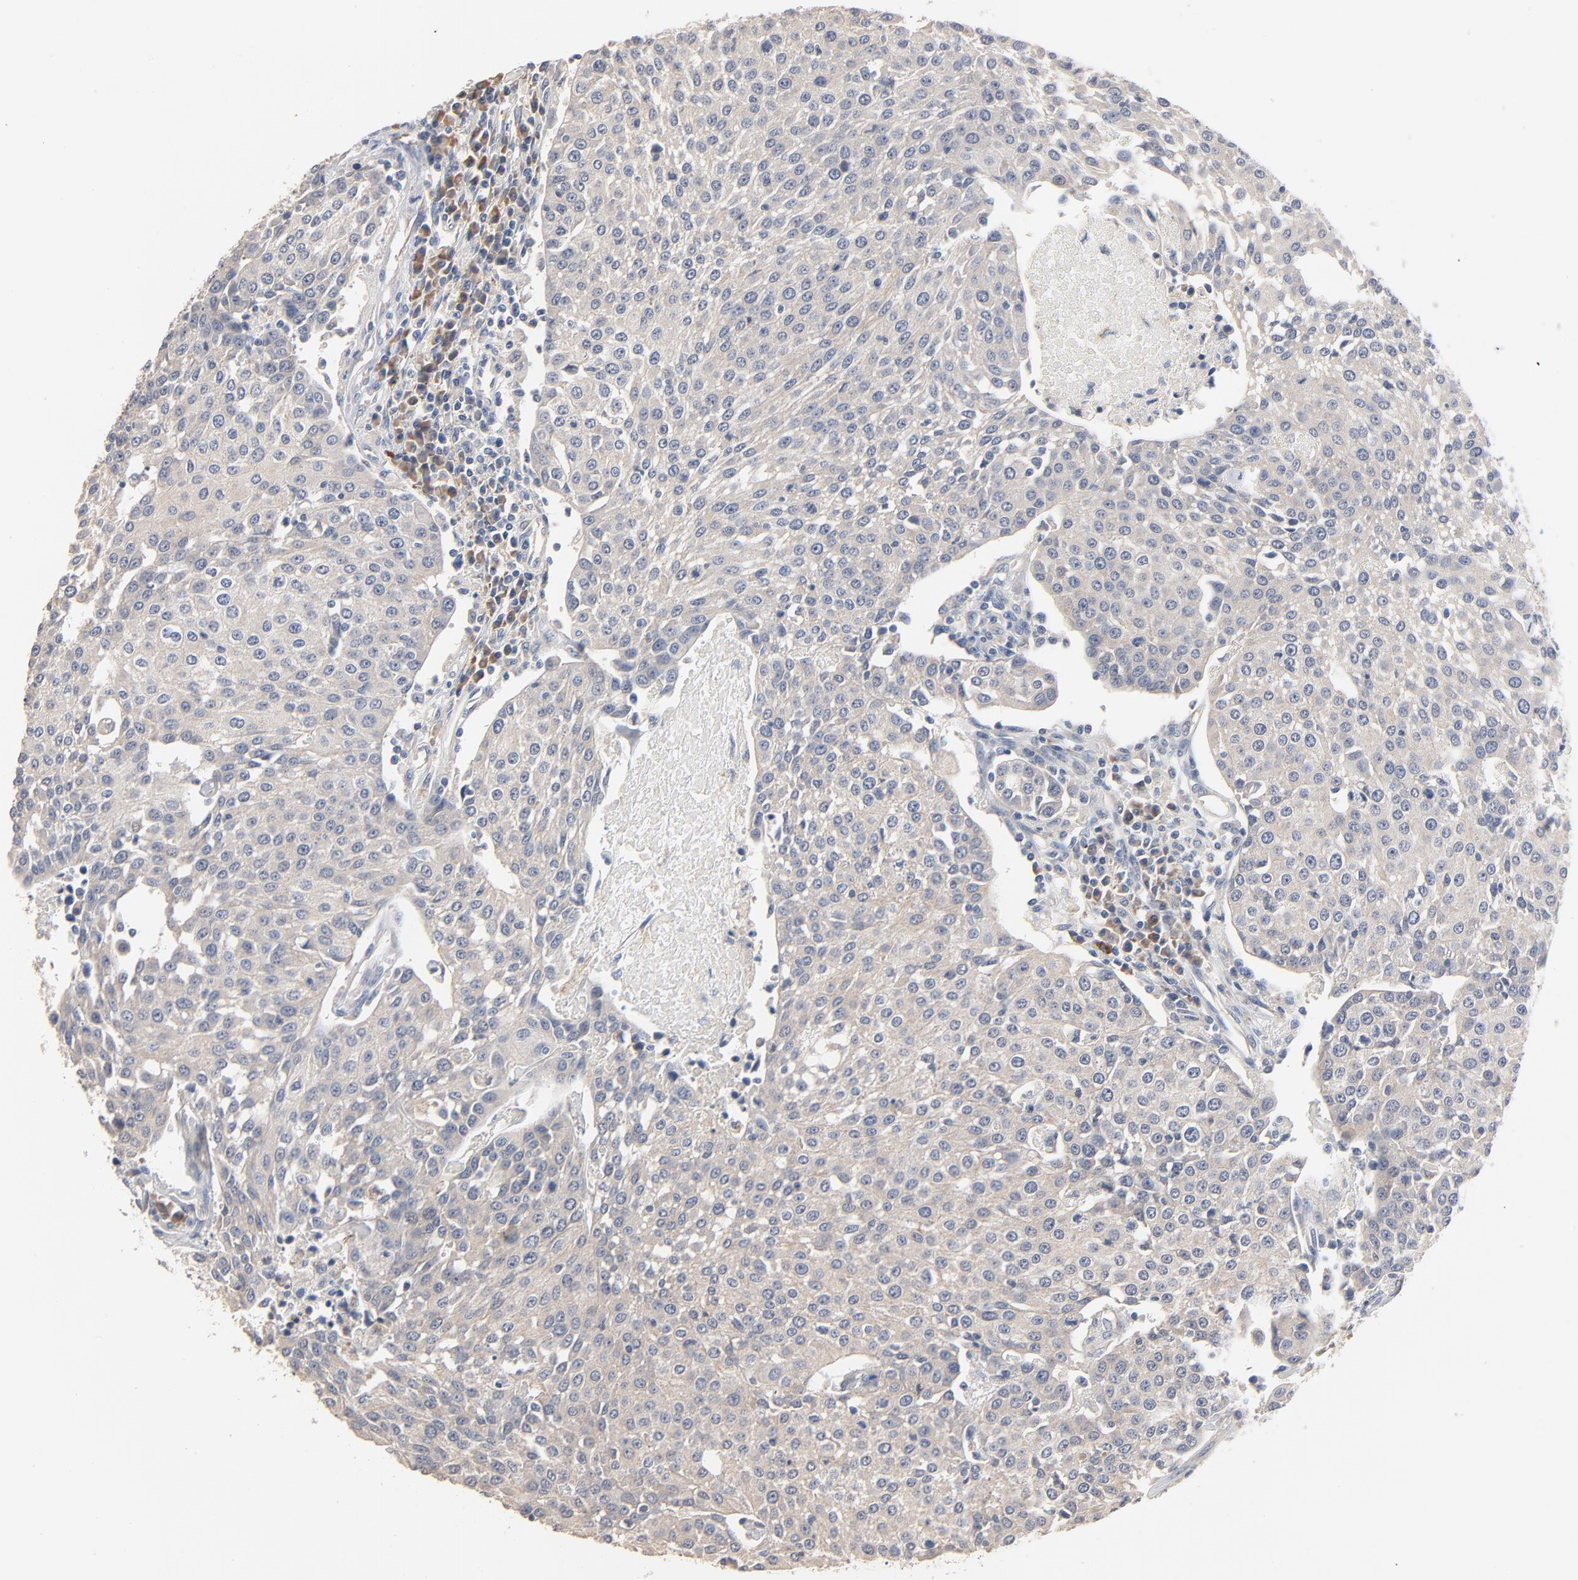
{"staining": {"intensity": "negative", "quantity": "none", "location": "none"}, "tissue": "urothelial cancer", "cell_type": "Tumor cells", "image_type": "cancer", "snomed": [{"axis": "morphology", "description": "Urothelial carcinoma, High grade"}, {"axis": "topography", "description": "Urinary bladder"}], "caption": "This is an immunohistochemistry (IHC) photomicrograph of high-grade urothelial carcinoma. There is no expression in tumor cells.", "gene": "ZDHHC8", "patient": {"sex": "female", "age": 85}}